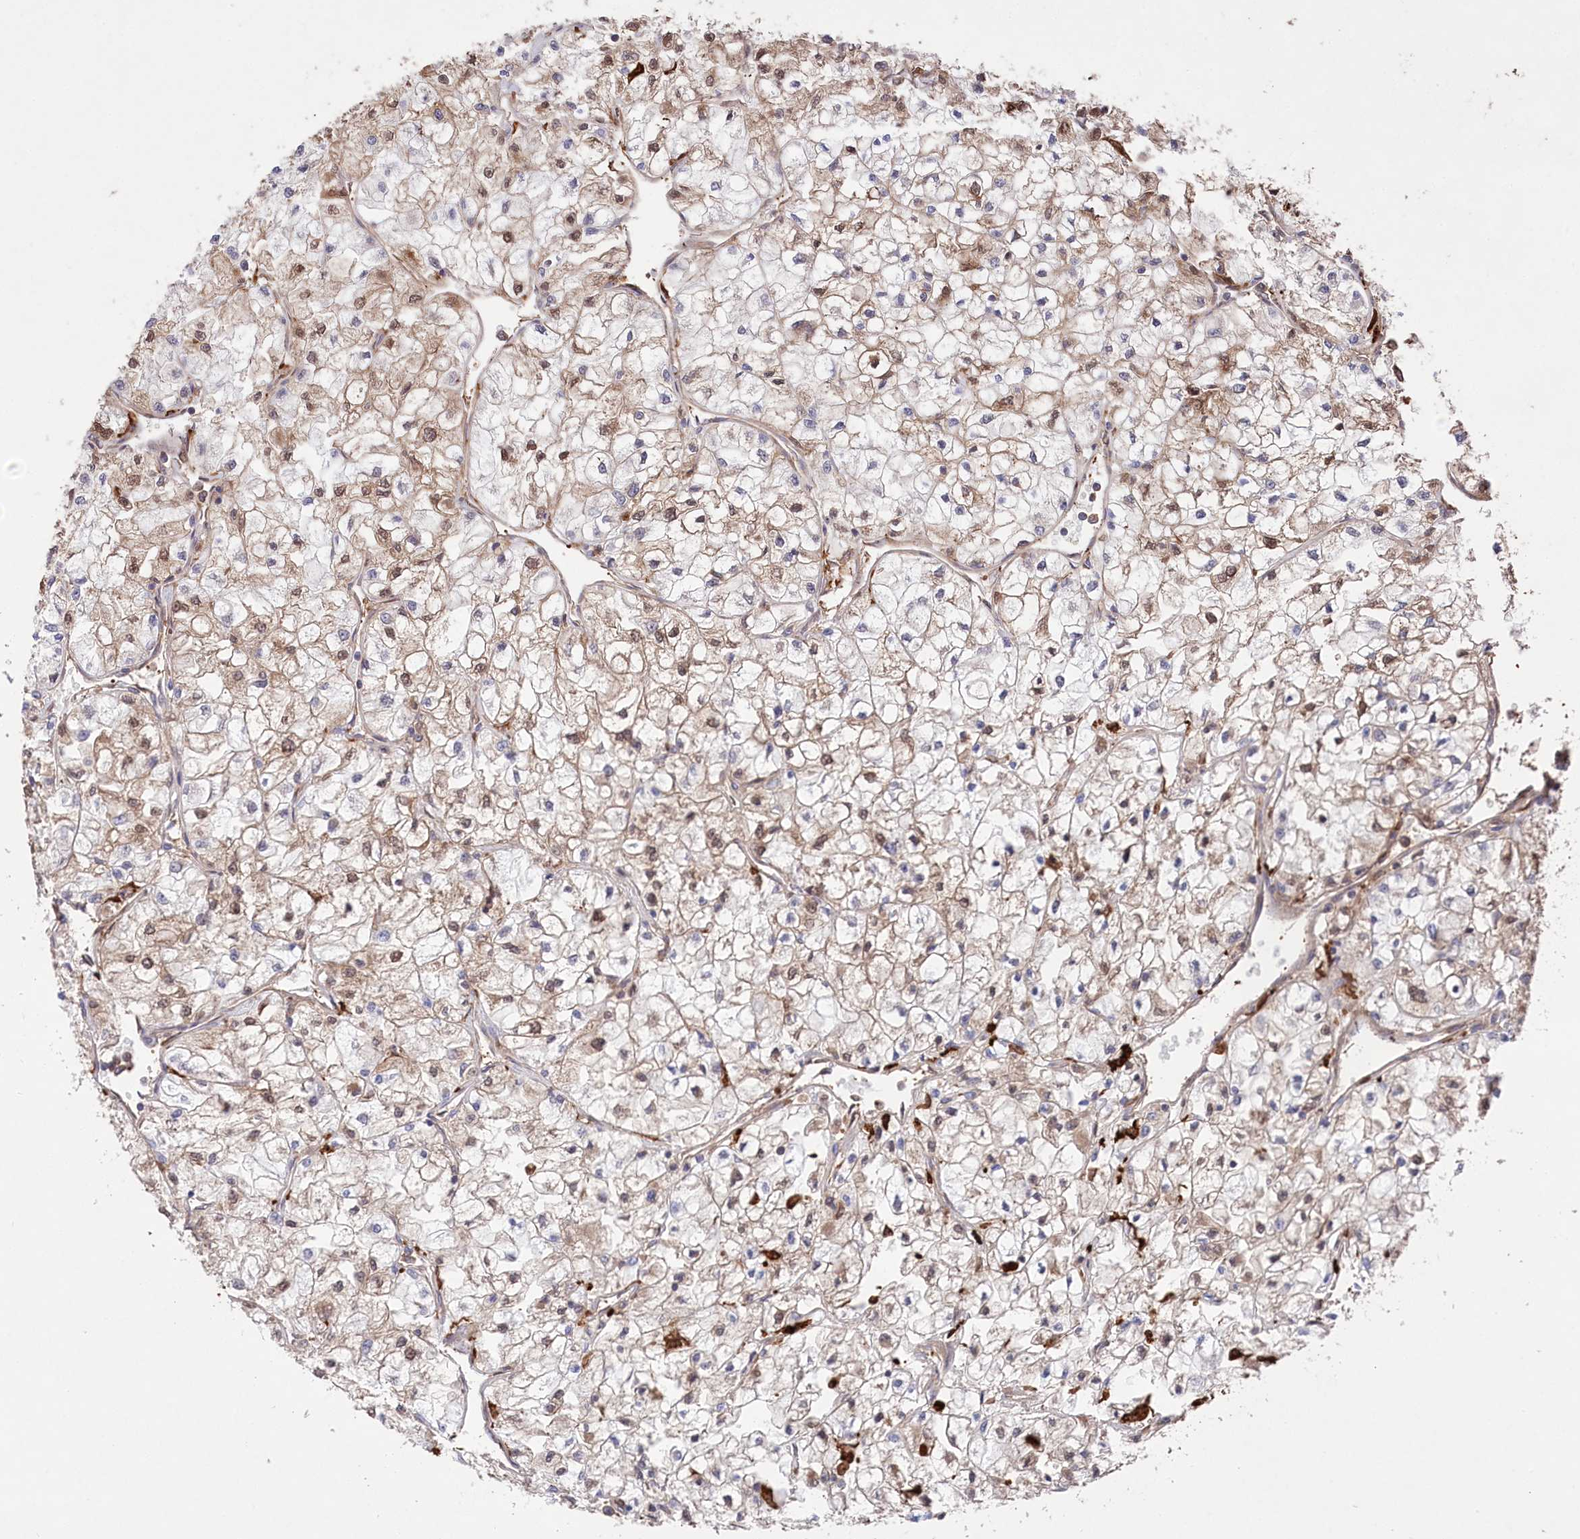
{"staining": {"intensity": "moderate", "quantity": ">75%", "location": "cytoplasmic/membranous"}, "tissue": "renal cancer", "cell_type": "Tumor cells", "image_type": "cancer", "snomed": [{"axis": "morphology", "description": "Adenocarcinoma, NOS"}, {"axis": "topography", "description": "Kidney"}], "caption": "Protein expression analysis of human adenocarcinoma (renal) reveals moderate cytoplasmic/membranous expression in approximately >75% of tumor cells. The protein of interest is shown in brown color, while the nuclei are stained blue.", "gene": "PPP1R21", "patient": {"sex": "male", "age": 80}}